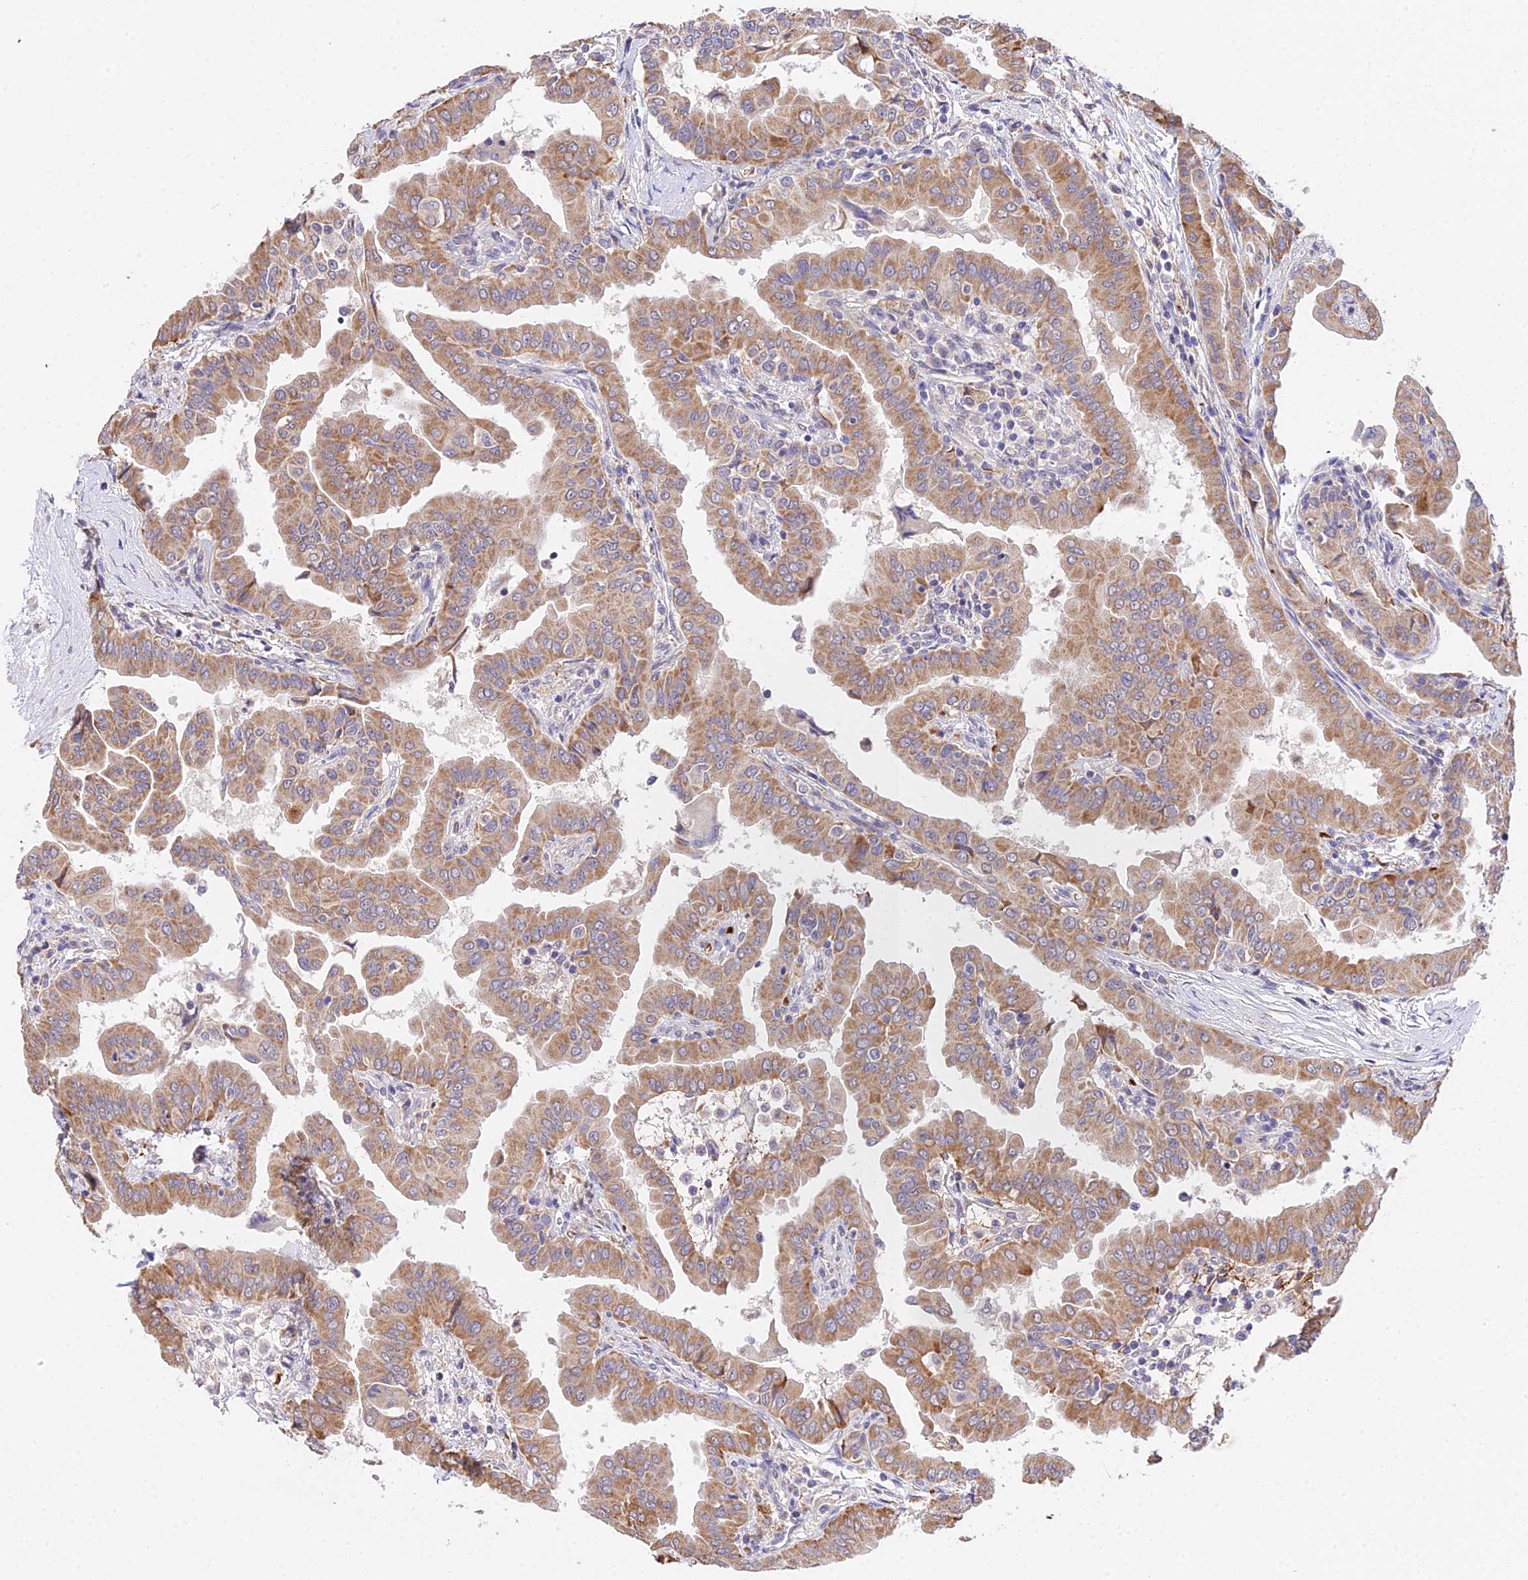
{"staining": {"intensity": "moderate", "quantity": ">75%", "location": "cytoplasmic/membranous"}, "tissue": "thyroid cancer", "cell_type": "Tumor cells", "image_type": "cancer", "snomed": [{"axis": "morphology", "description": "Papillary adenocarcinoma, NOS"}, {"axis": "topography", "description": "Thyroid gland"}], "caption": "An image showing moderate cytoplasmic/membranous staining in about >75% of tumor cells in papillary adenocarcinoma (thyroid), as visualized by brown immunohistochemical staining.", "gene": "WDR5B", "patient": {"sex": "male", "age": 33}}